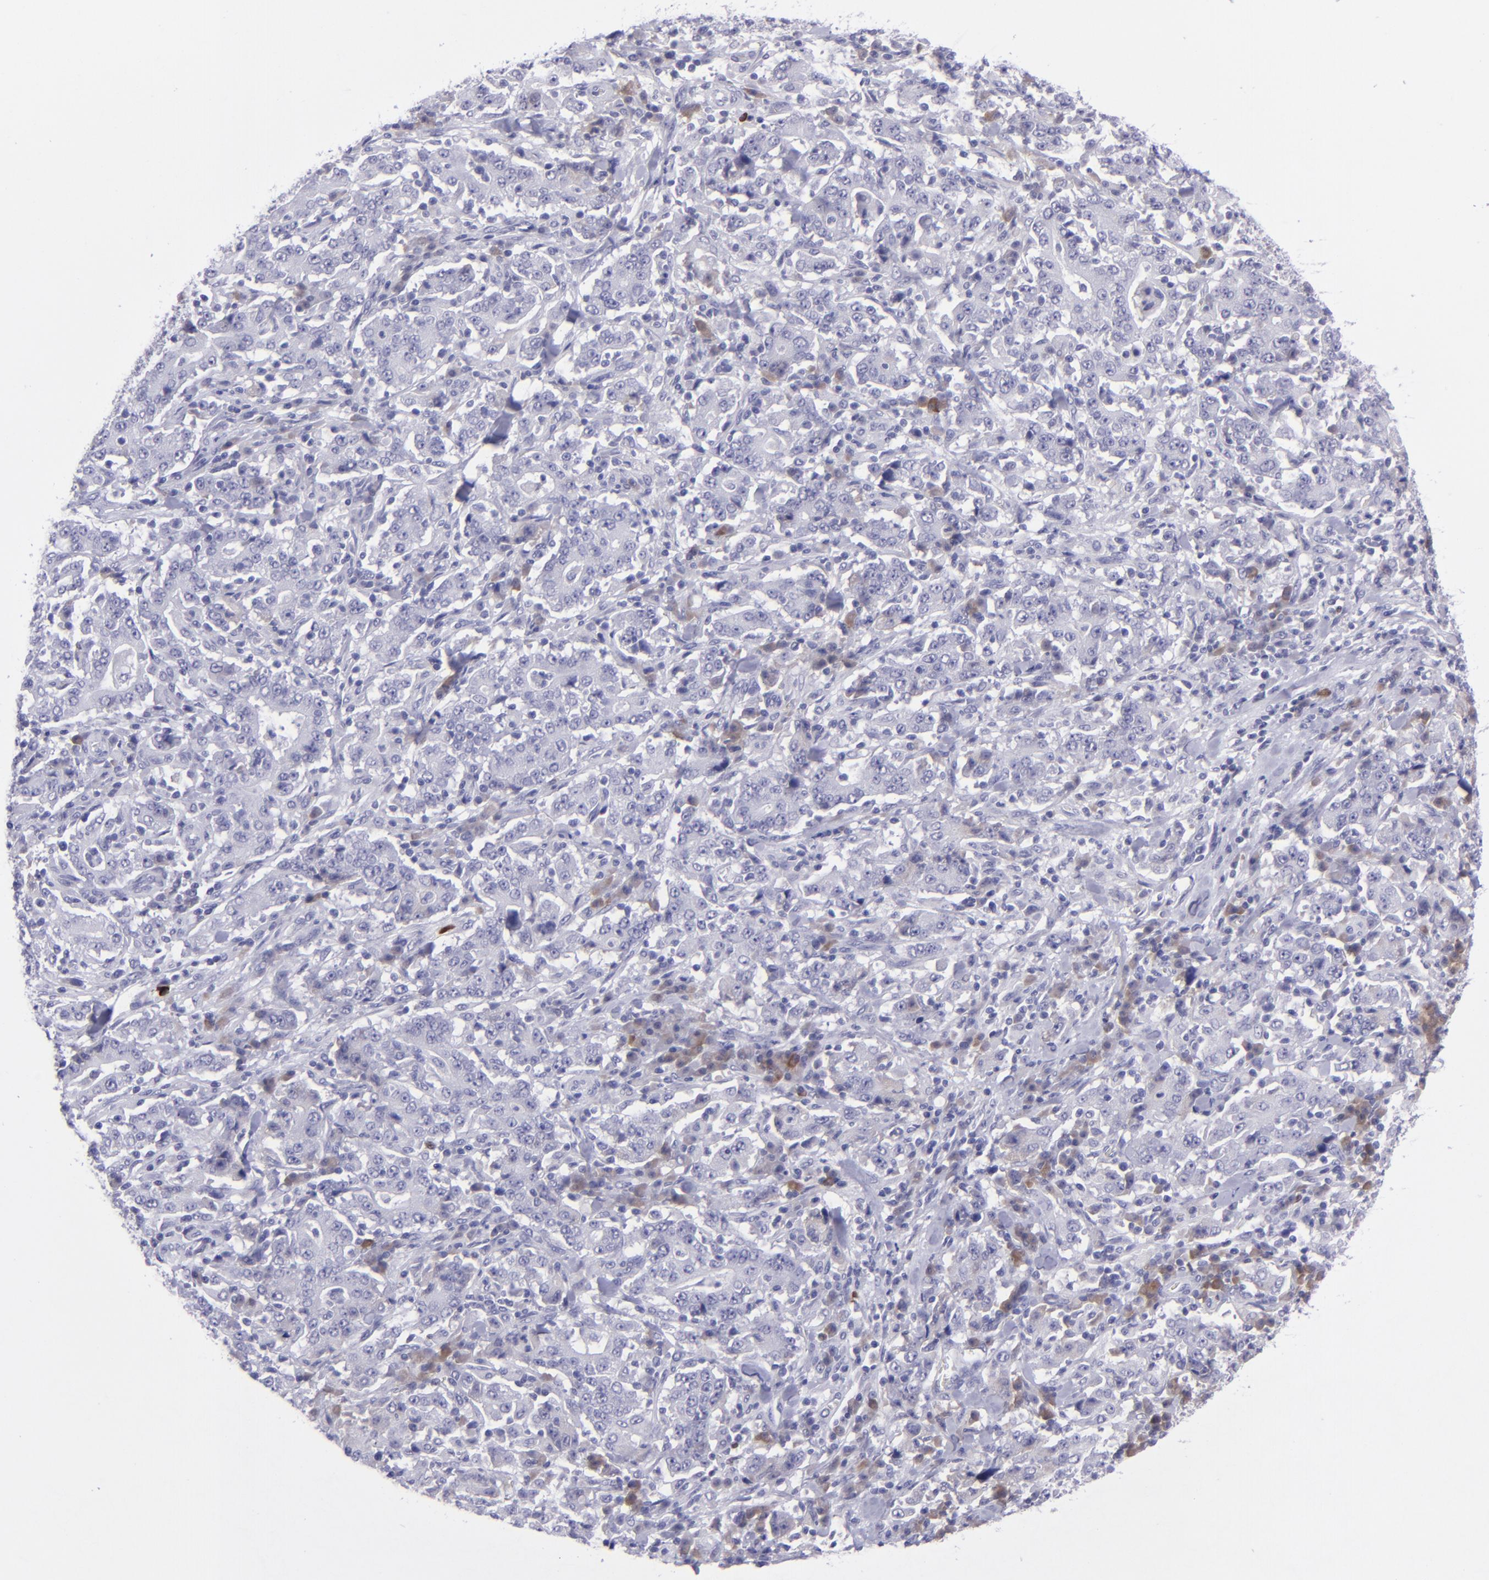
{"staining": {"intensity": "negative", "quantity": "none", "location": "none"}, "tissue": "stomach cancer", "cell_type": "Tumor cells", "image_type": "cancer", "snomed": [{"axis": "morphology", "description": "Normal tissue, NOS"}, {"axis": "morphology", "description": "Adenocarcinoma, NOS"}, {"axis": "topography", "description": "Stomach, upper"}, {"axis": "topography", "description": "Stomach"}], "caption": "This is a histopathology image of immunohistochemistry staining of adenocarcinoma (stomach), which shows no staining in tumor cells.", "gene": "POU2F2", "patient": {"sex": "male", "age": 59}}